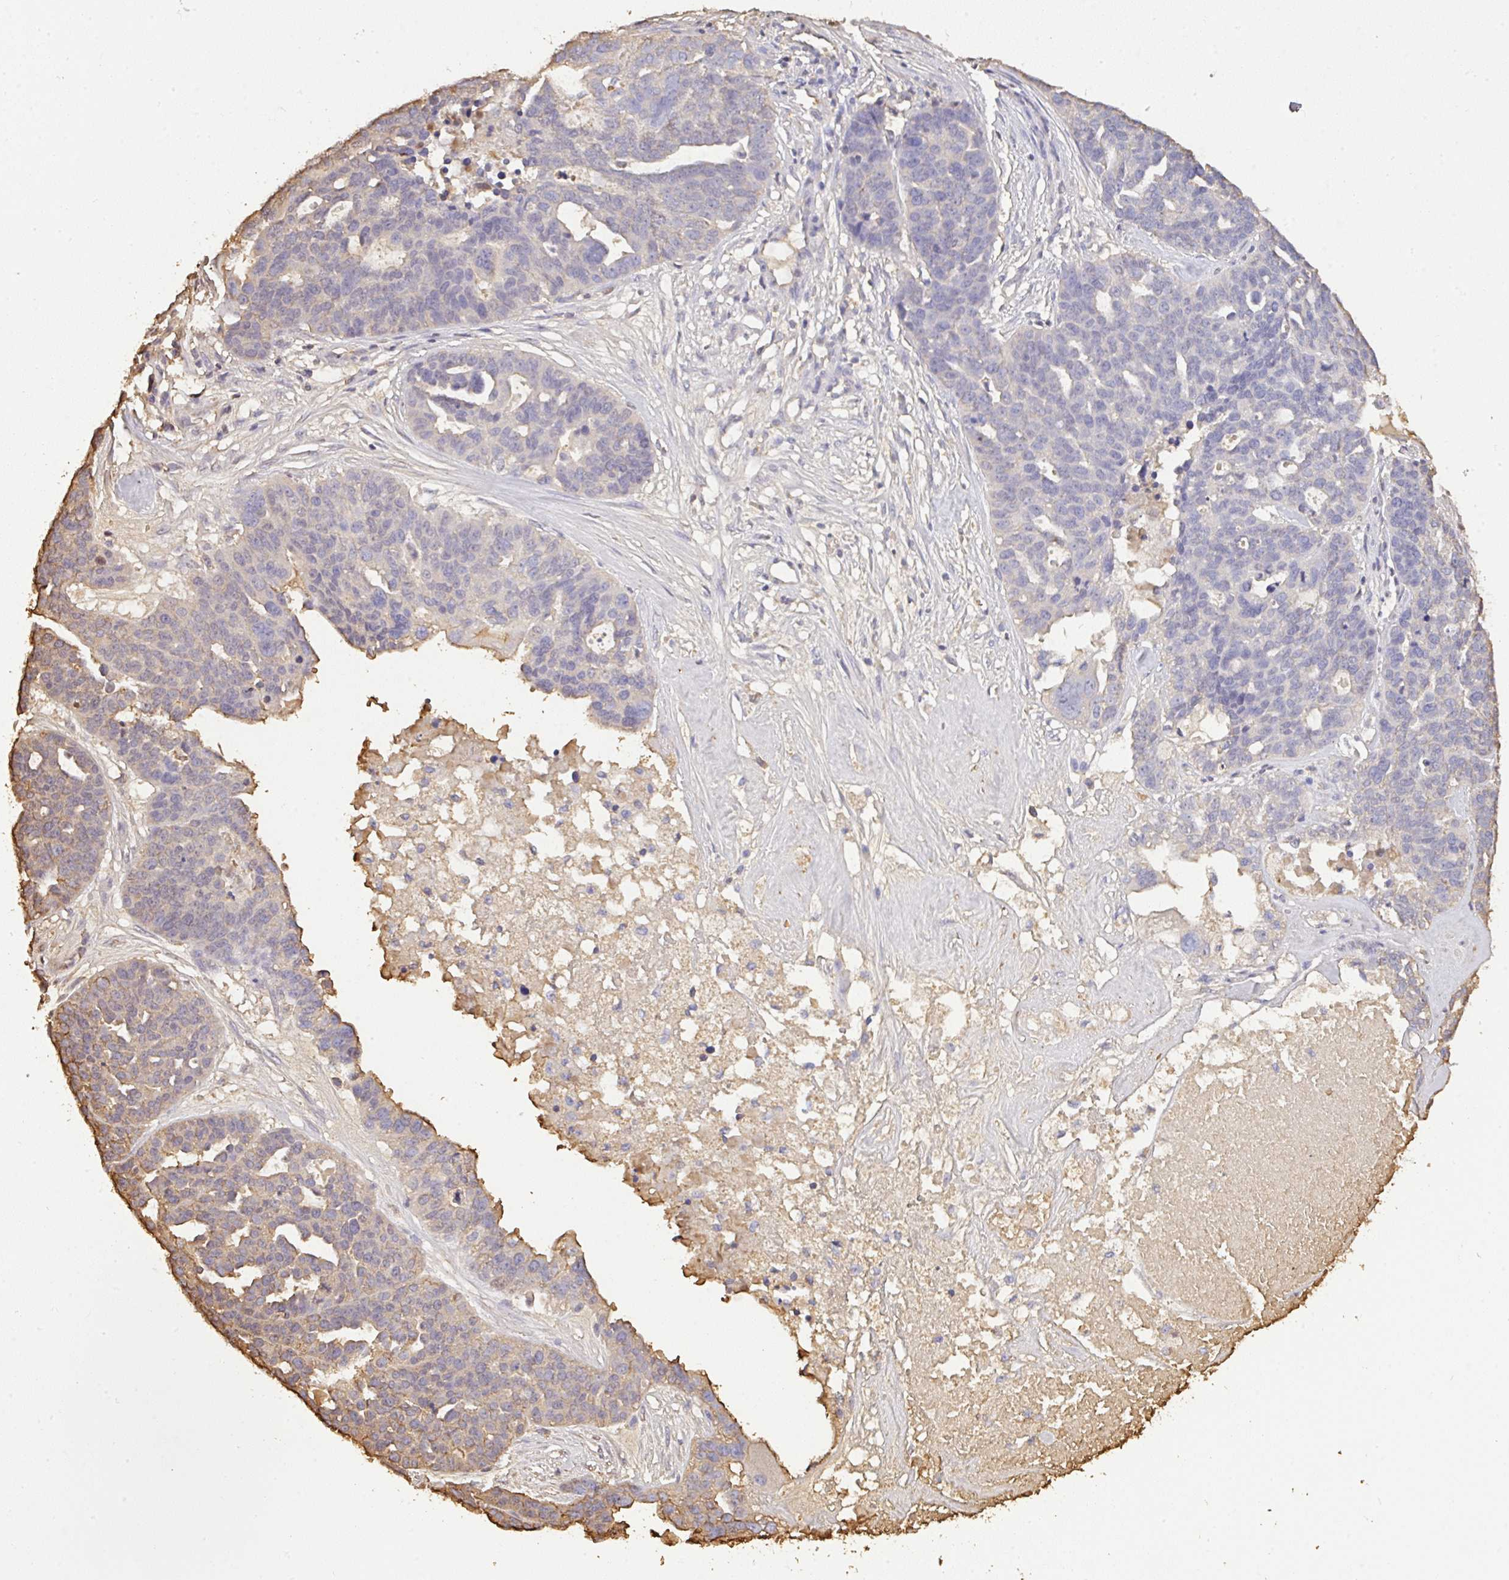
{"staining": {"intensity": "weak", "quantity": "<25%", "location": "cytoplasmic/membranous"}, "tissue": "ovarian cancer", "cell_type": "Tumor cells", "image_type": "cancer", "snomed": [{"axis": "morphology", "description": "Cystadenocarcinoma, serous, NOS"}, {"axis": "topography", "description": "Ovary"}], "caption": "This histopathology image is of ovarian cancer stained with IHC to label a protein in brown with the nuclei are counter-stained blue. There is no positivity in tumor cells.", "gene": "SMYD5", "patient": {"sex": "female", "age": 59}}